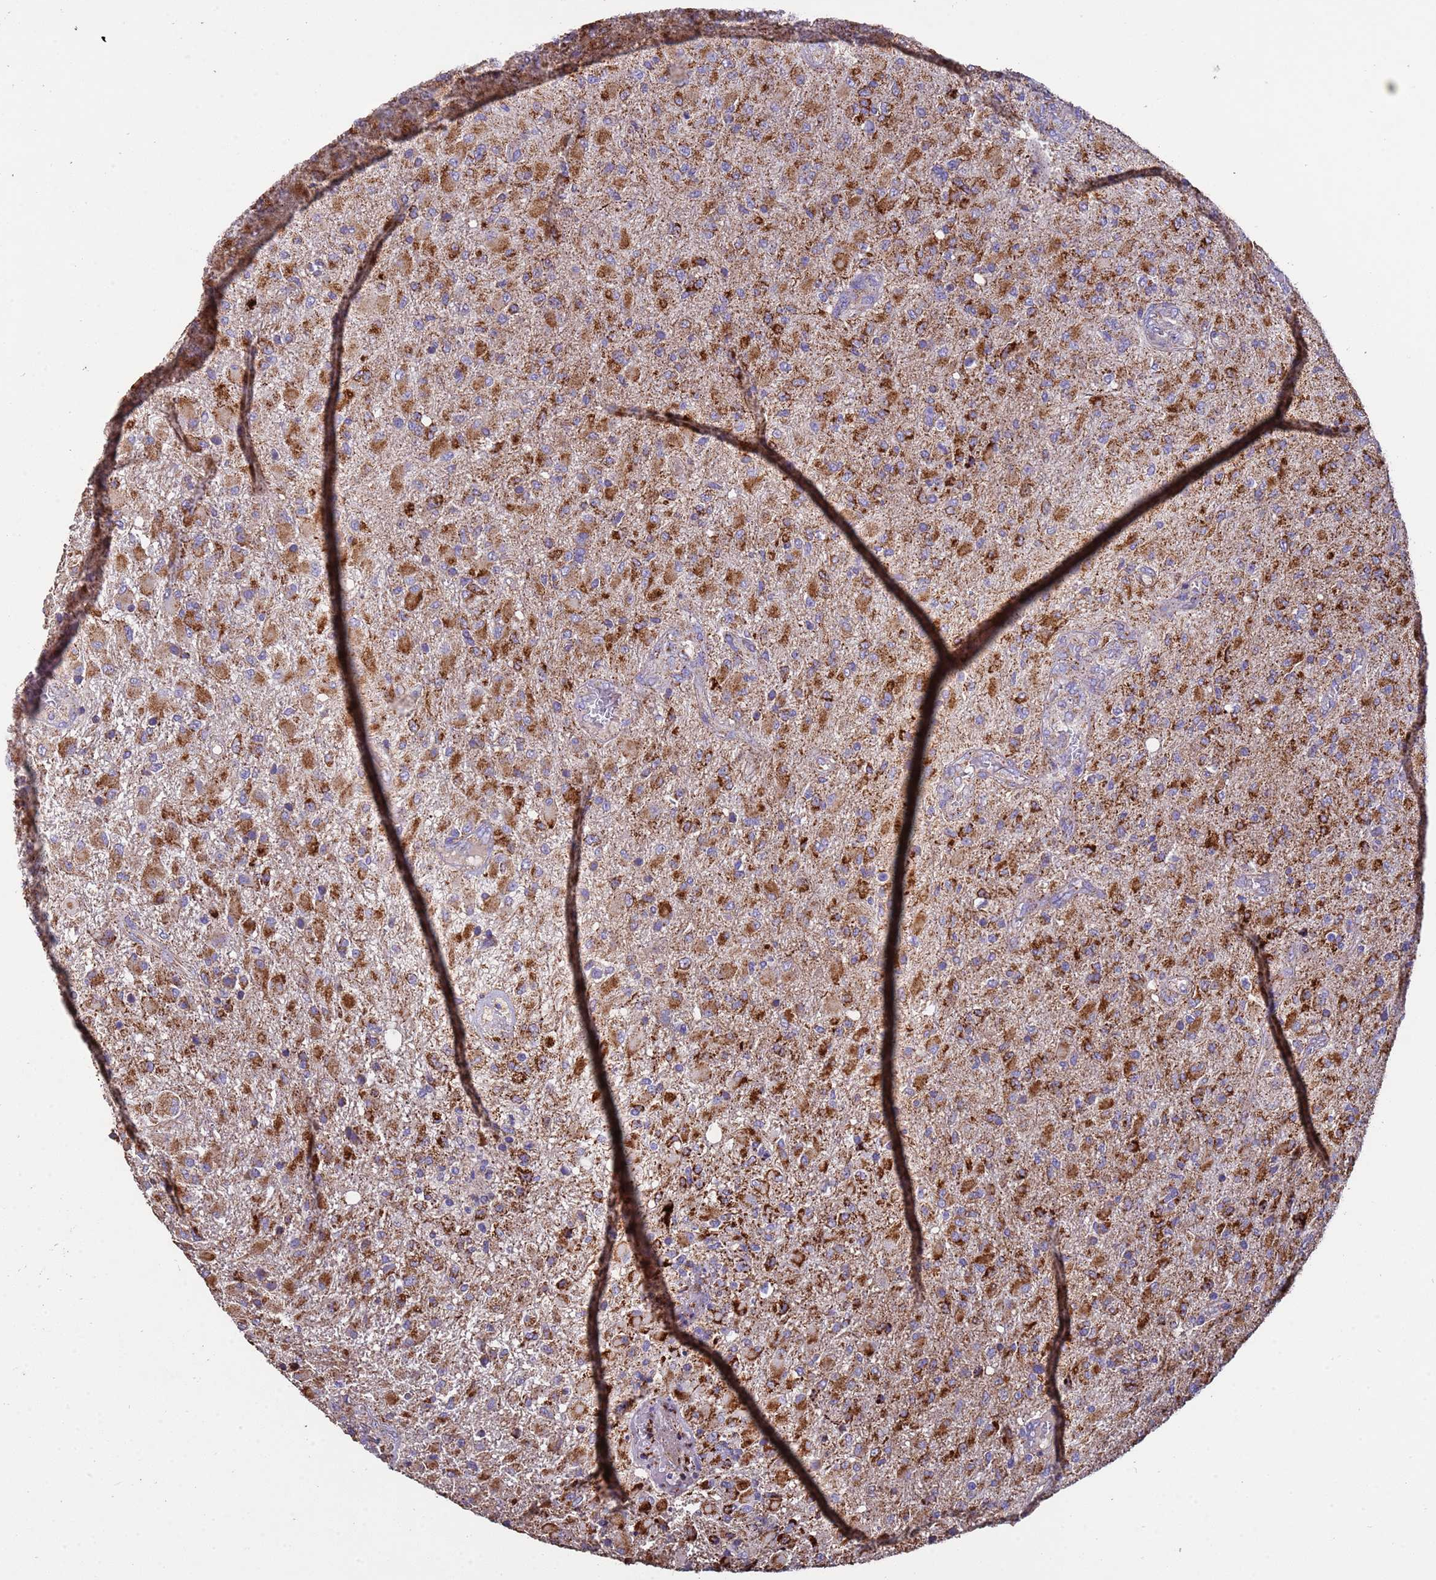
{"staining": {"intensity": "moderate", "quantity": ">75%", "location": "cytoplasmic/membranous"}, "tissue": "glioma", "cell_type": "Tumor cells", "image_type": "cancer", "snomed": [{"axis": "morphology", "description": "Glioma, malignant, Low grade"}, {"axis": "topography", "description": "Brain"}], "caption": "High-power microscopy captured an immunohistochemistry photomicrograph of malignant glioma (low-grade), revealing moderate cytoplasmic/membranous staining in about >75% of tumor cells.", "gene": "ZNFX1", "patient": {"sex": "male", "age": 65}}